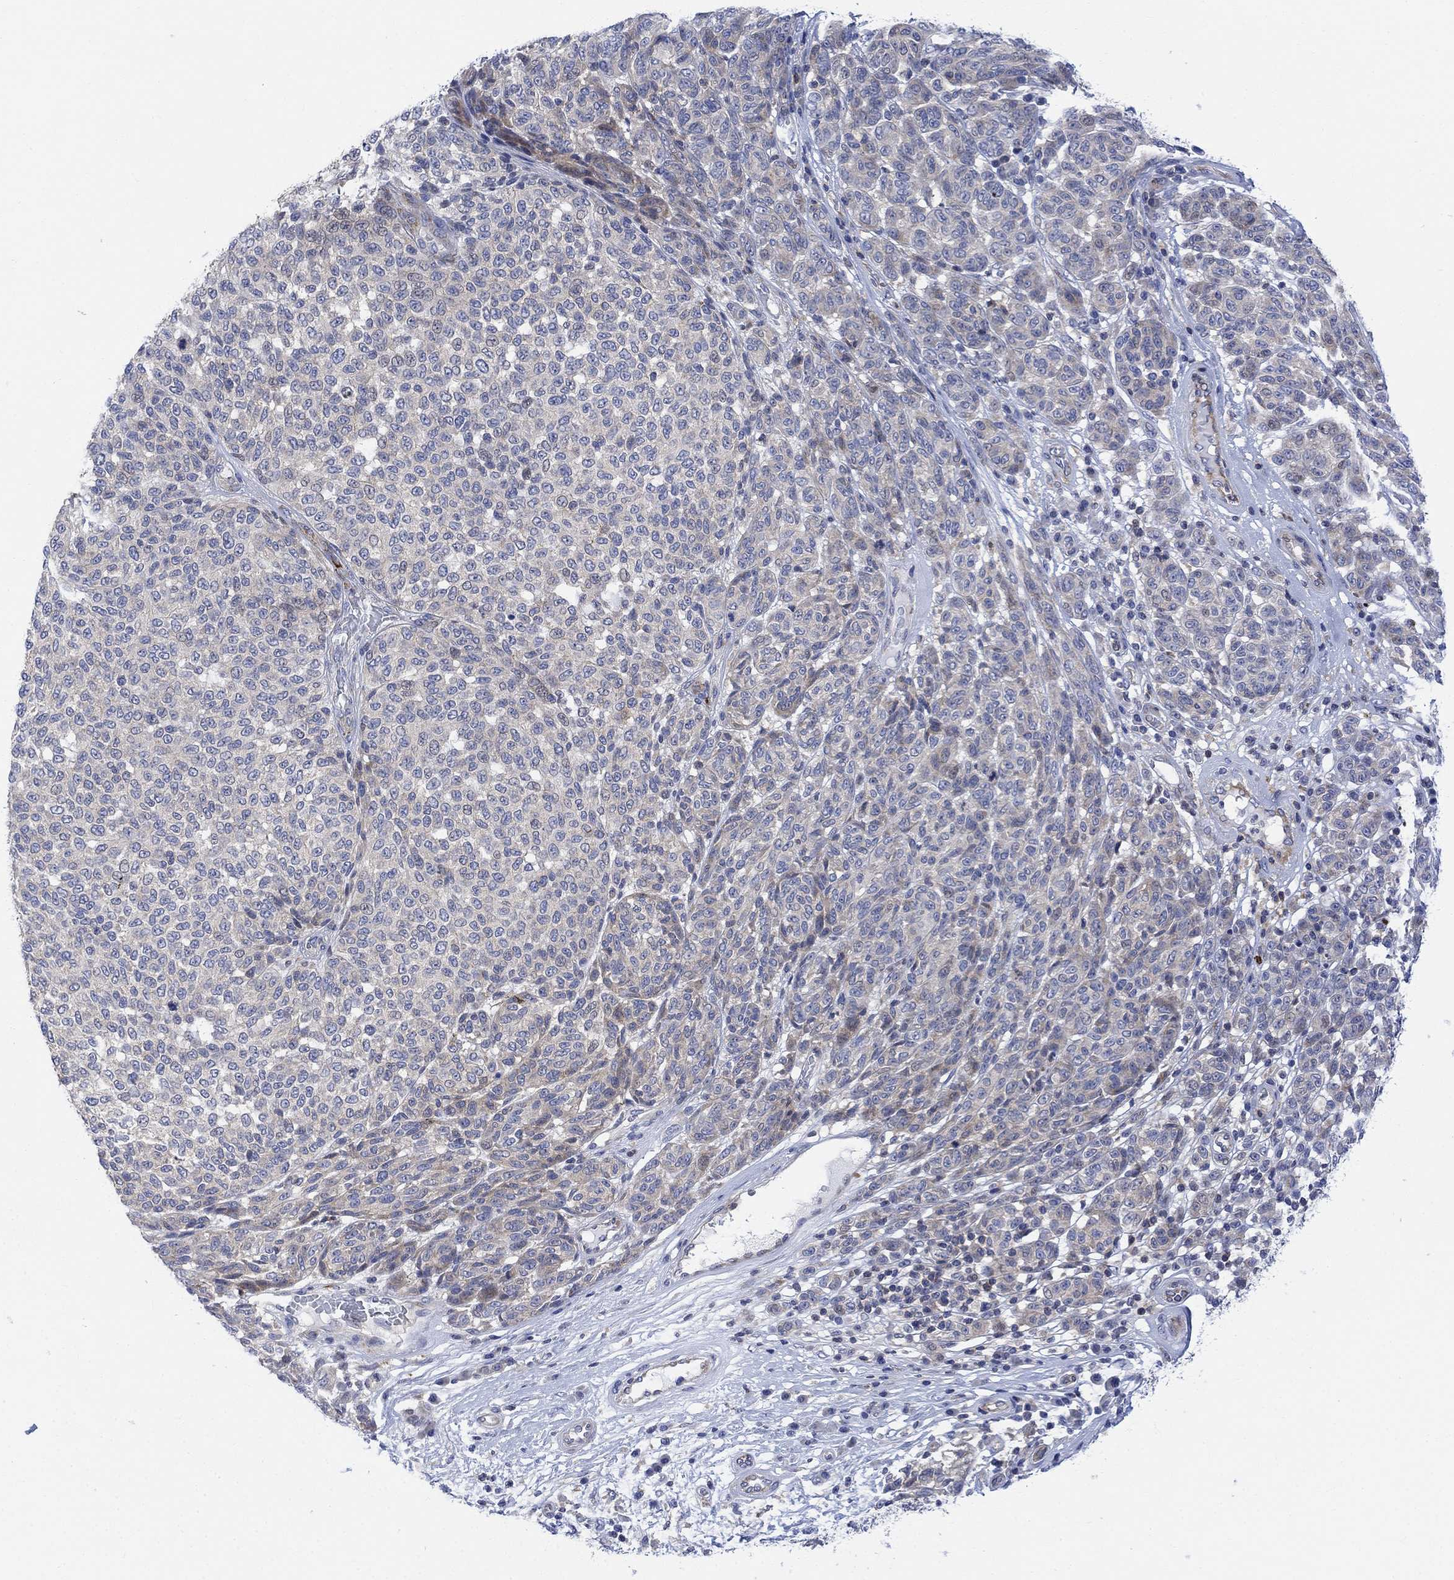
{"staining": {"intensity": "weak", "quantity": "<25%", "location": "cytoplasmic/membranous"}, "tissue": "melanoma", "cell_type": "Tumor cells", "image_type": "cancer", "snomed": [{"axis": "morphology", "description": "Malignant melanoma, NOS"}, {"axis": "topography", "description": "Skin"}], "caption": "Immunohistochemistry histopathology image of neoplastic tissue: human malignant melanoma stained with DAB shows no significant protein expression in tumor cells.", "gene": "ARSK", "patient": {"sex": "male", "age": 59}}